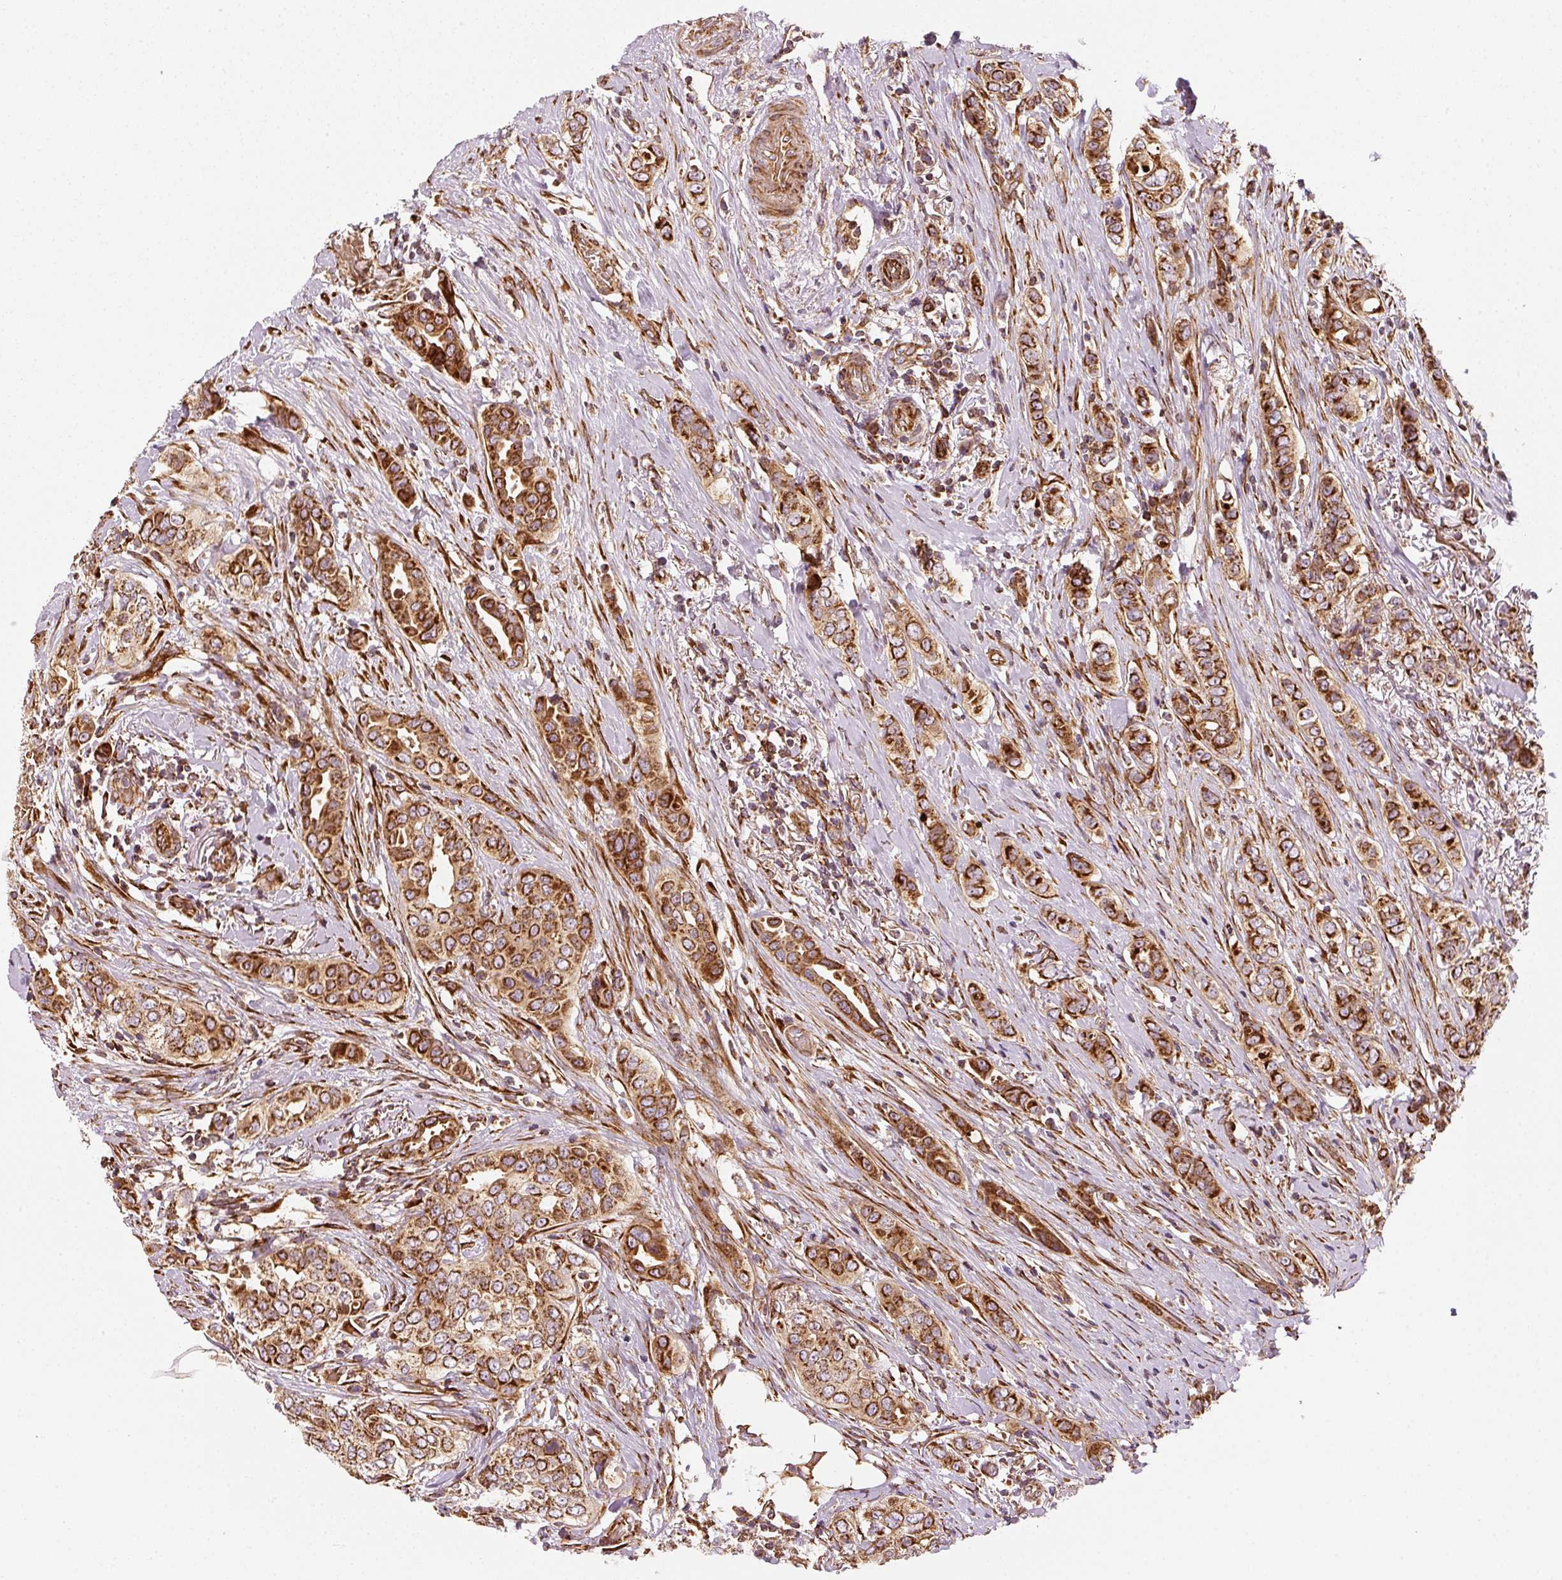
{"staining": {"intensity": "strong", "quantity": ">75%", "location": "cytoplasmic/membranous"}, "tissue": "breast cancer", "cell_type": "Tumor cells", "image_type": "cancer", "snomed": [{"axis": "morphology", "description": "Lobular carcinoma"}, {"axis": "topography", "description": "Breast"}], "caption": "Tumor cells reveal high levels of strong cytoplasmic/membranous positivity in approximately >75% of cells in breast cancer (lobular carcinoma).", "gene": "ISCU", "patient": {"sex": "female", "age": 51}}